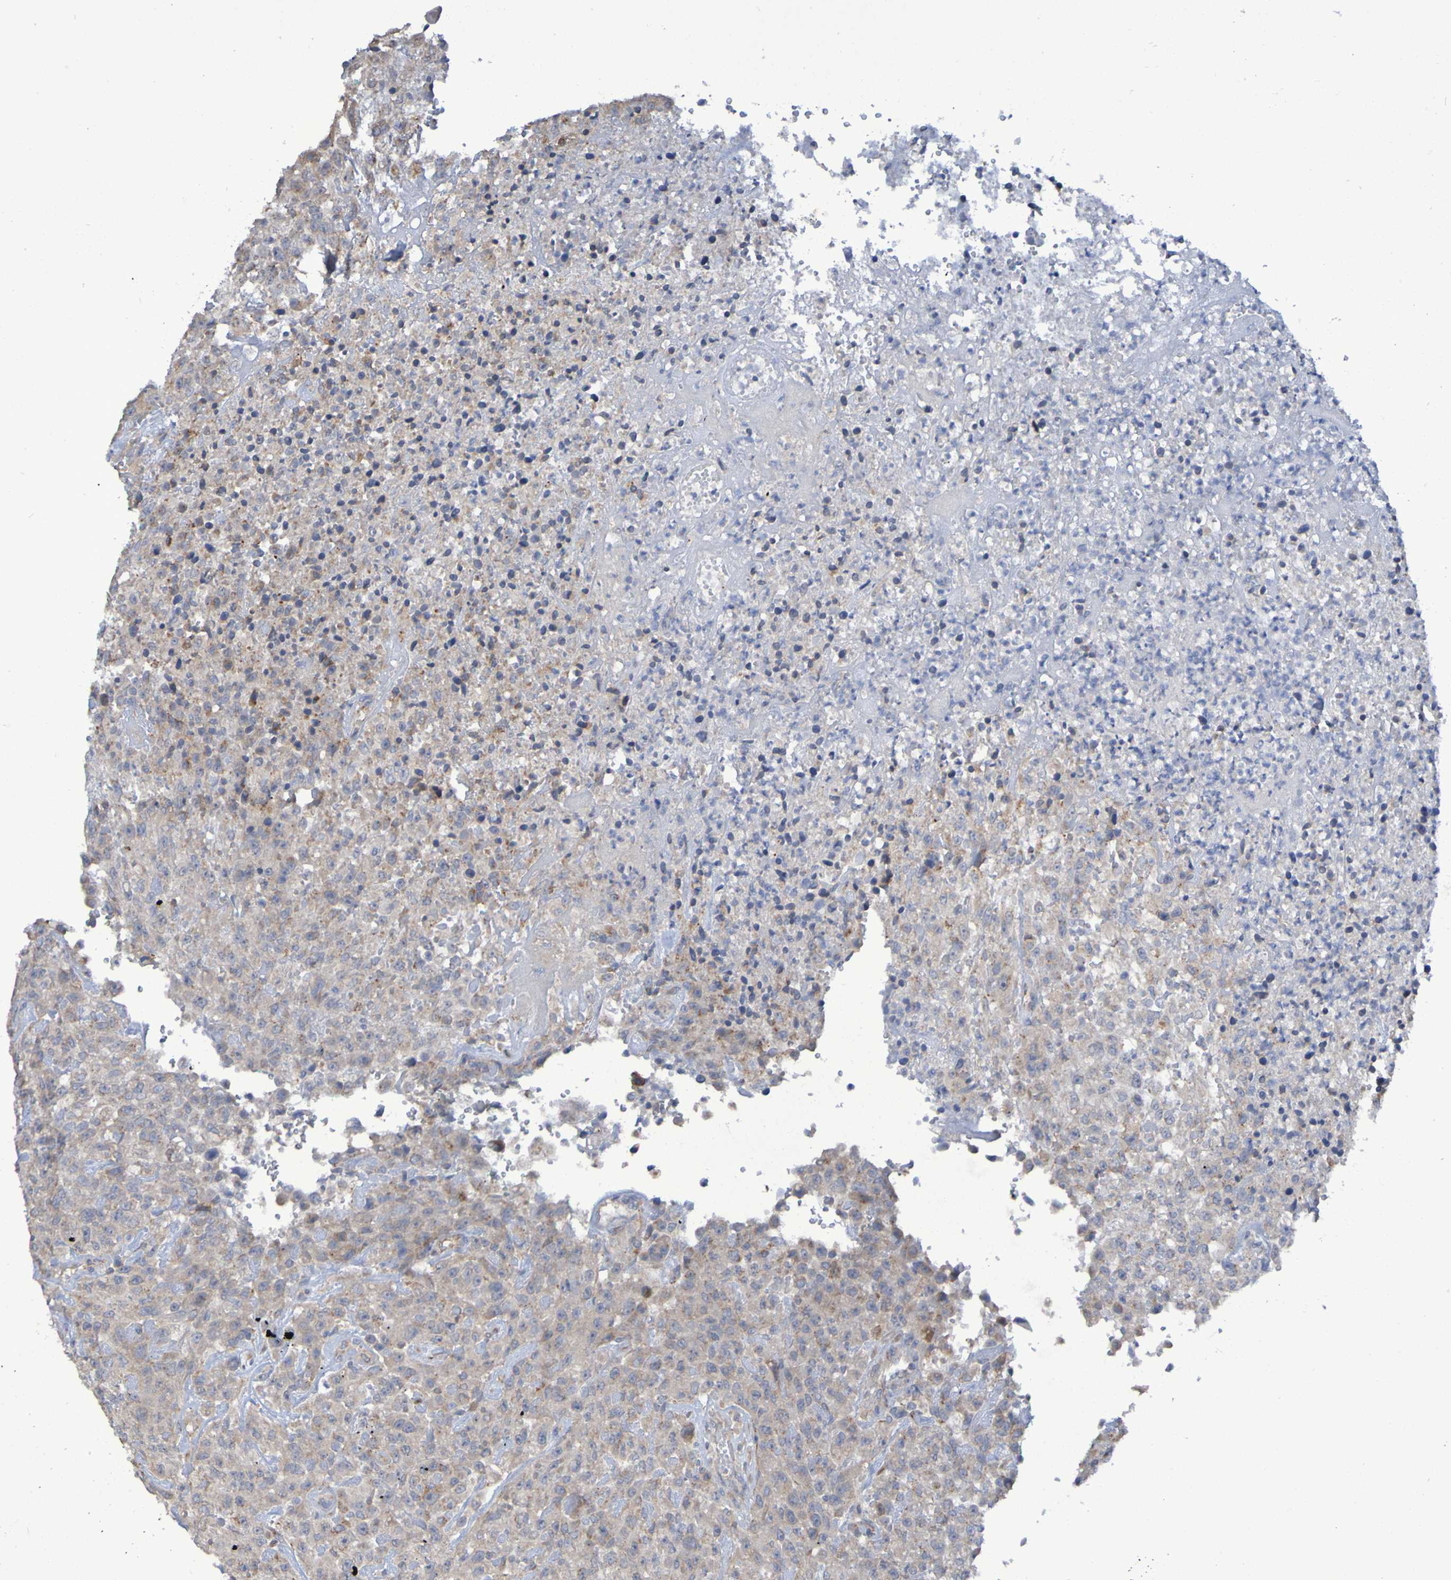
{"staining": {"intensity": "weak", "quantity": ">75%", "location": "cytoplasmic/membranous"}, "tissue": "urothelial cancer", "cell_type": "Tumor cells", "image_type": "cancer", "snomed": [{"axis": "morphology", "description": "Urothelial carcinoma, High grade"}, {"axis": "topography", "description": "Urinary bladder"}], "caption": "Weak cytoplasmic/membranous expression for a protein is appreciated in about >75% of tumor cells of urothelial cancer using immunohistochemistry (IHC).", "gene": "LMBRD2", "patient": {"sex": "male", "age": 46}}